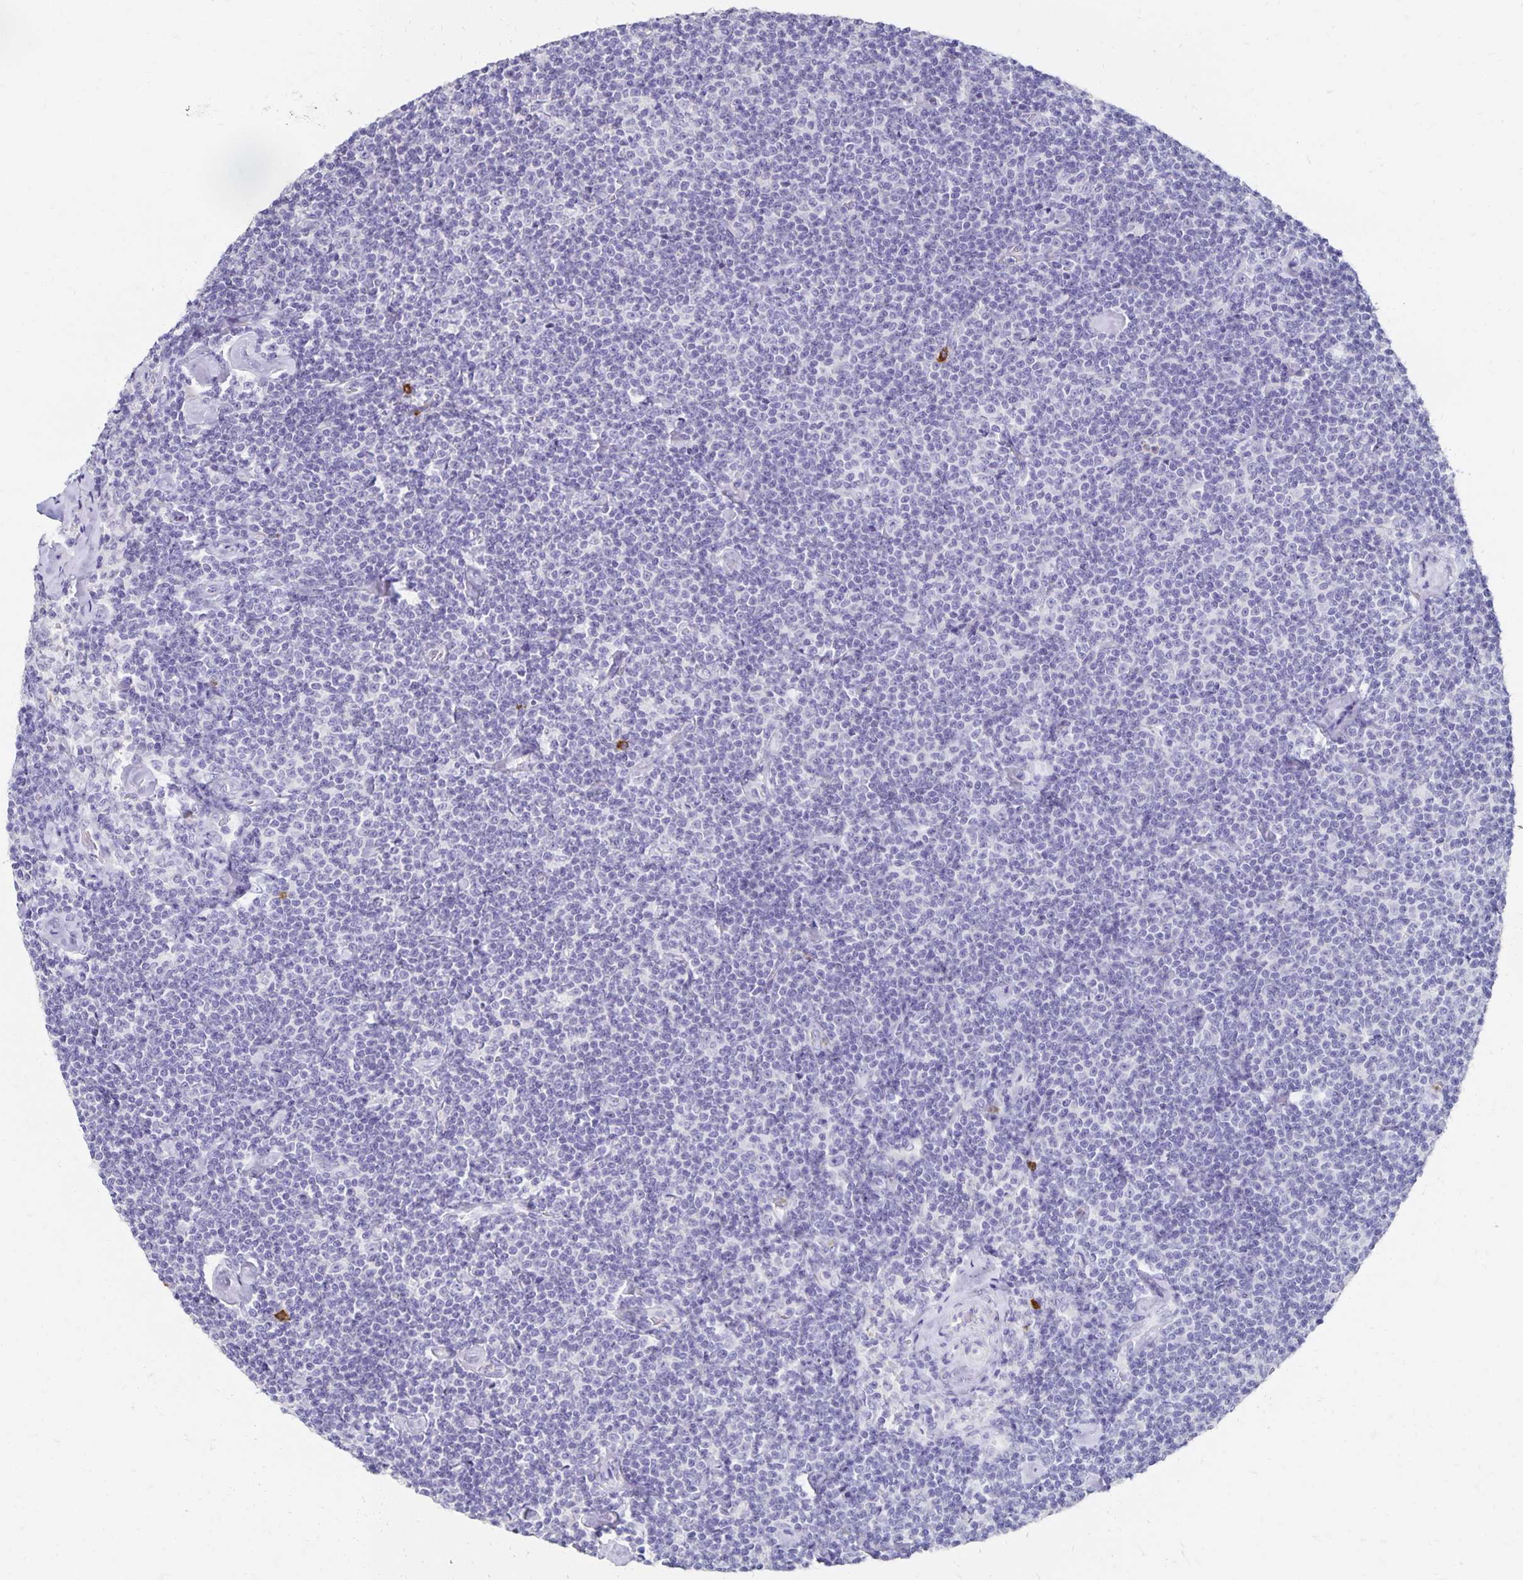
{"staining": {"intensity": "negative", "quantity": "none", "location": "none"}, "tissue": "lymphoma", "cell_type": "Tumor cells", "image_type": "cancer", "snomed": [{"axis": "morphology", "description": "Malignant lymphoma, non-Hodgkin's type, Low grade"}, {"axis": "topography", "description": "Lymph node"}], "caption": "A histopathology image of human lymphoma is negative for staining in tumor cells.", "gene": "DYNLT4", "patient": {"sex": "male", "age": 81}}